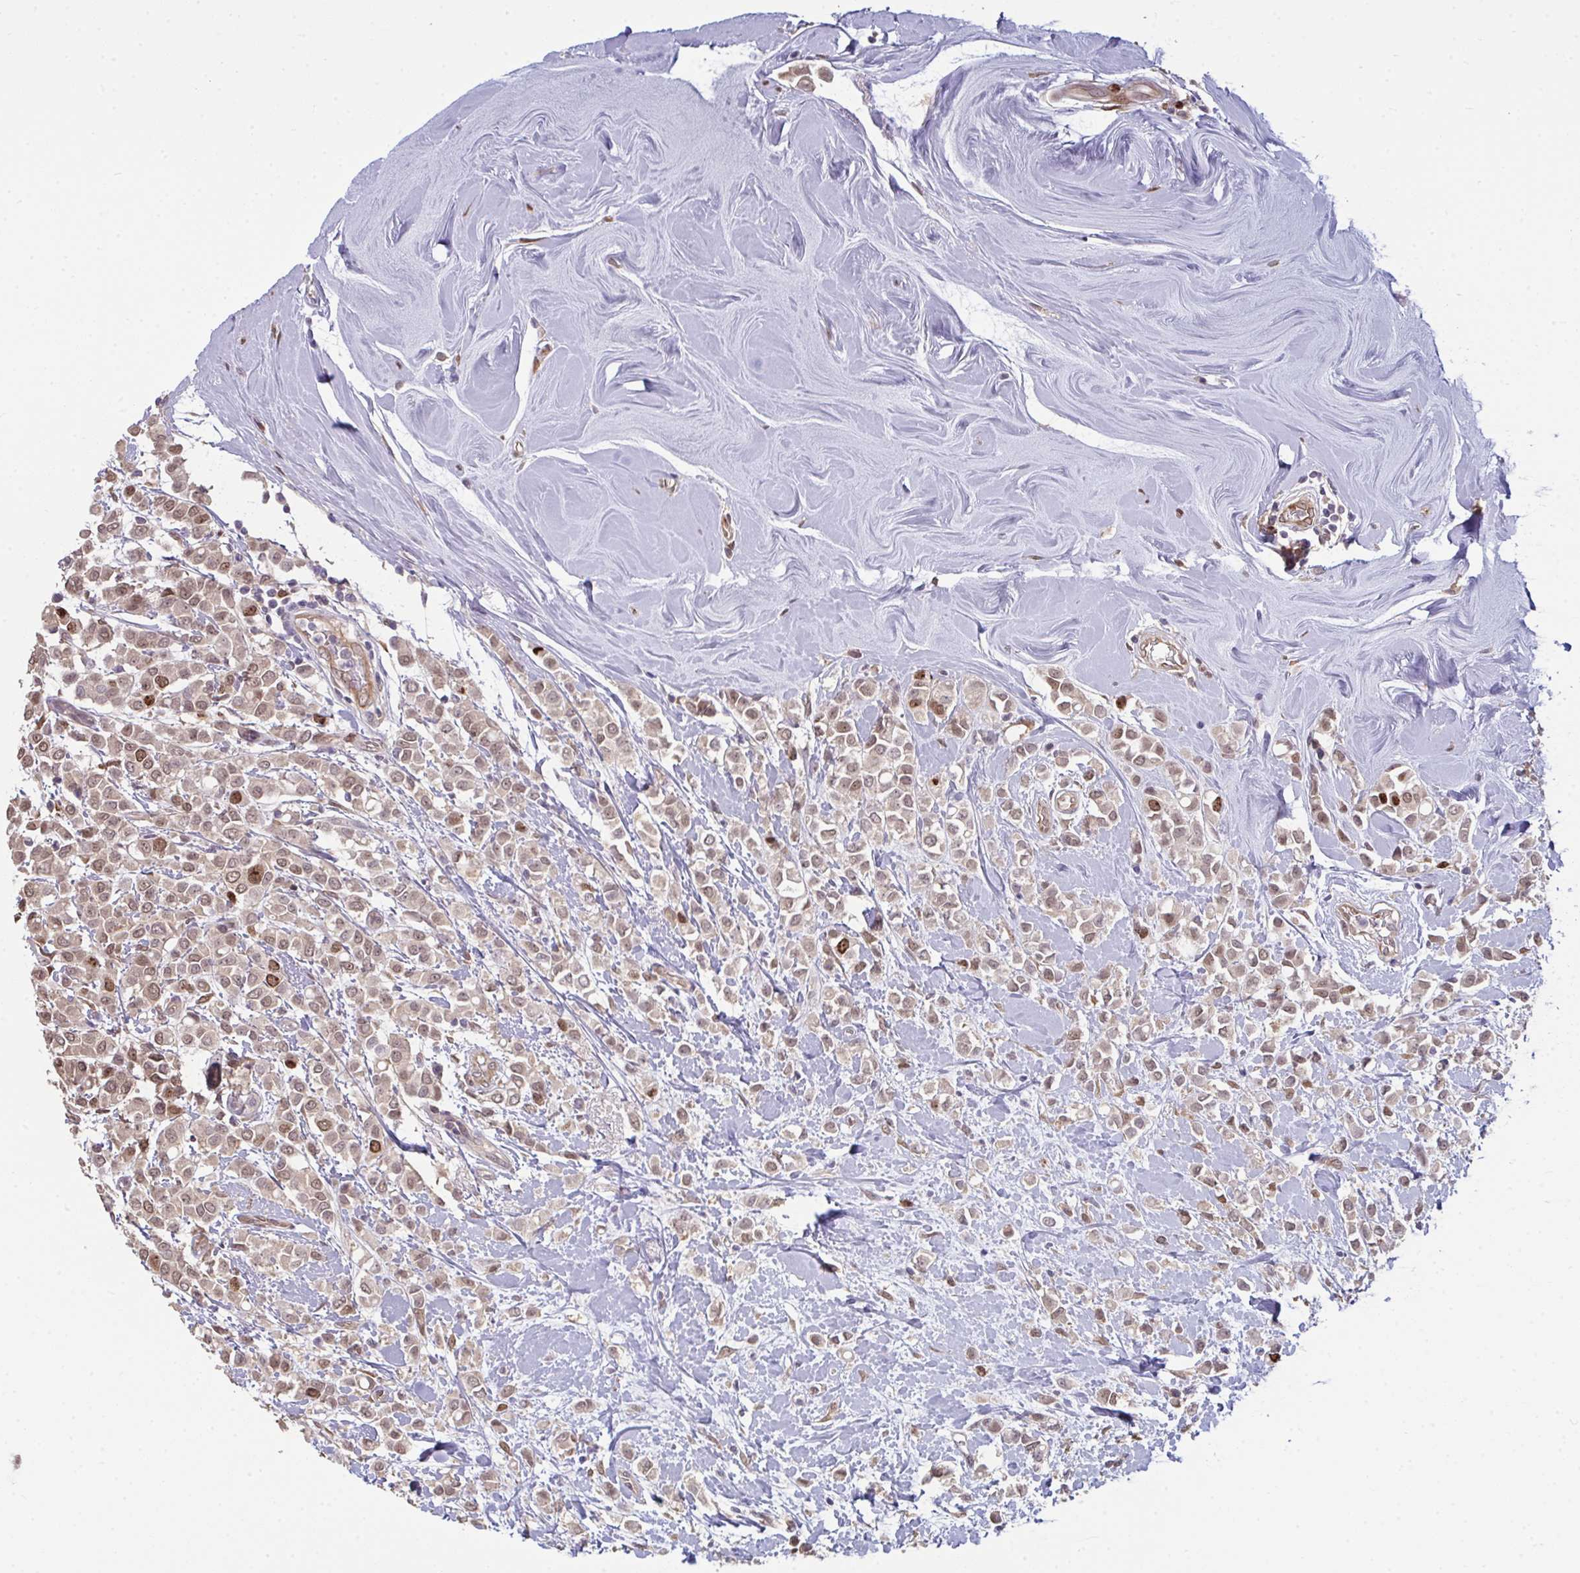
{"staining": {"intensity": "moderate", "quantity": ">75%", "location": "nuclear"}, "tissue": "breast cancer", "cell_type": "Tumor cells", "image_type": "cancer", "snomed": [{"axis": "morphology", "description": "Lobular carcinoma"}, {"axis": "topography", "description": "Breast"}], "caption": "Immunohistochemistry micrograph of neoplastic tissue: breast cancer (lobular carcinoma) stained using immunohistochemistry (IHC) demonstrates medium levels of moderate protein expression localized specifically in the nuclear of tumor cells, appearing as a nuclear brown color.", "gene": "SETD7", "patient": {"sex": "female", "age": 68}}